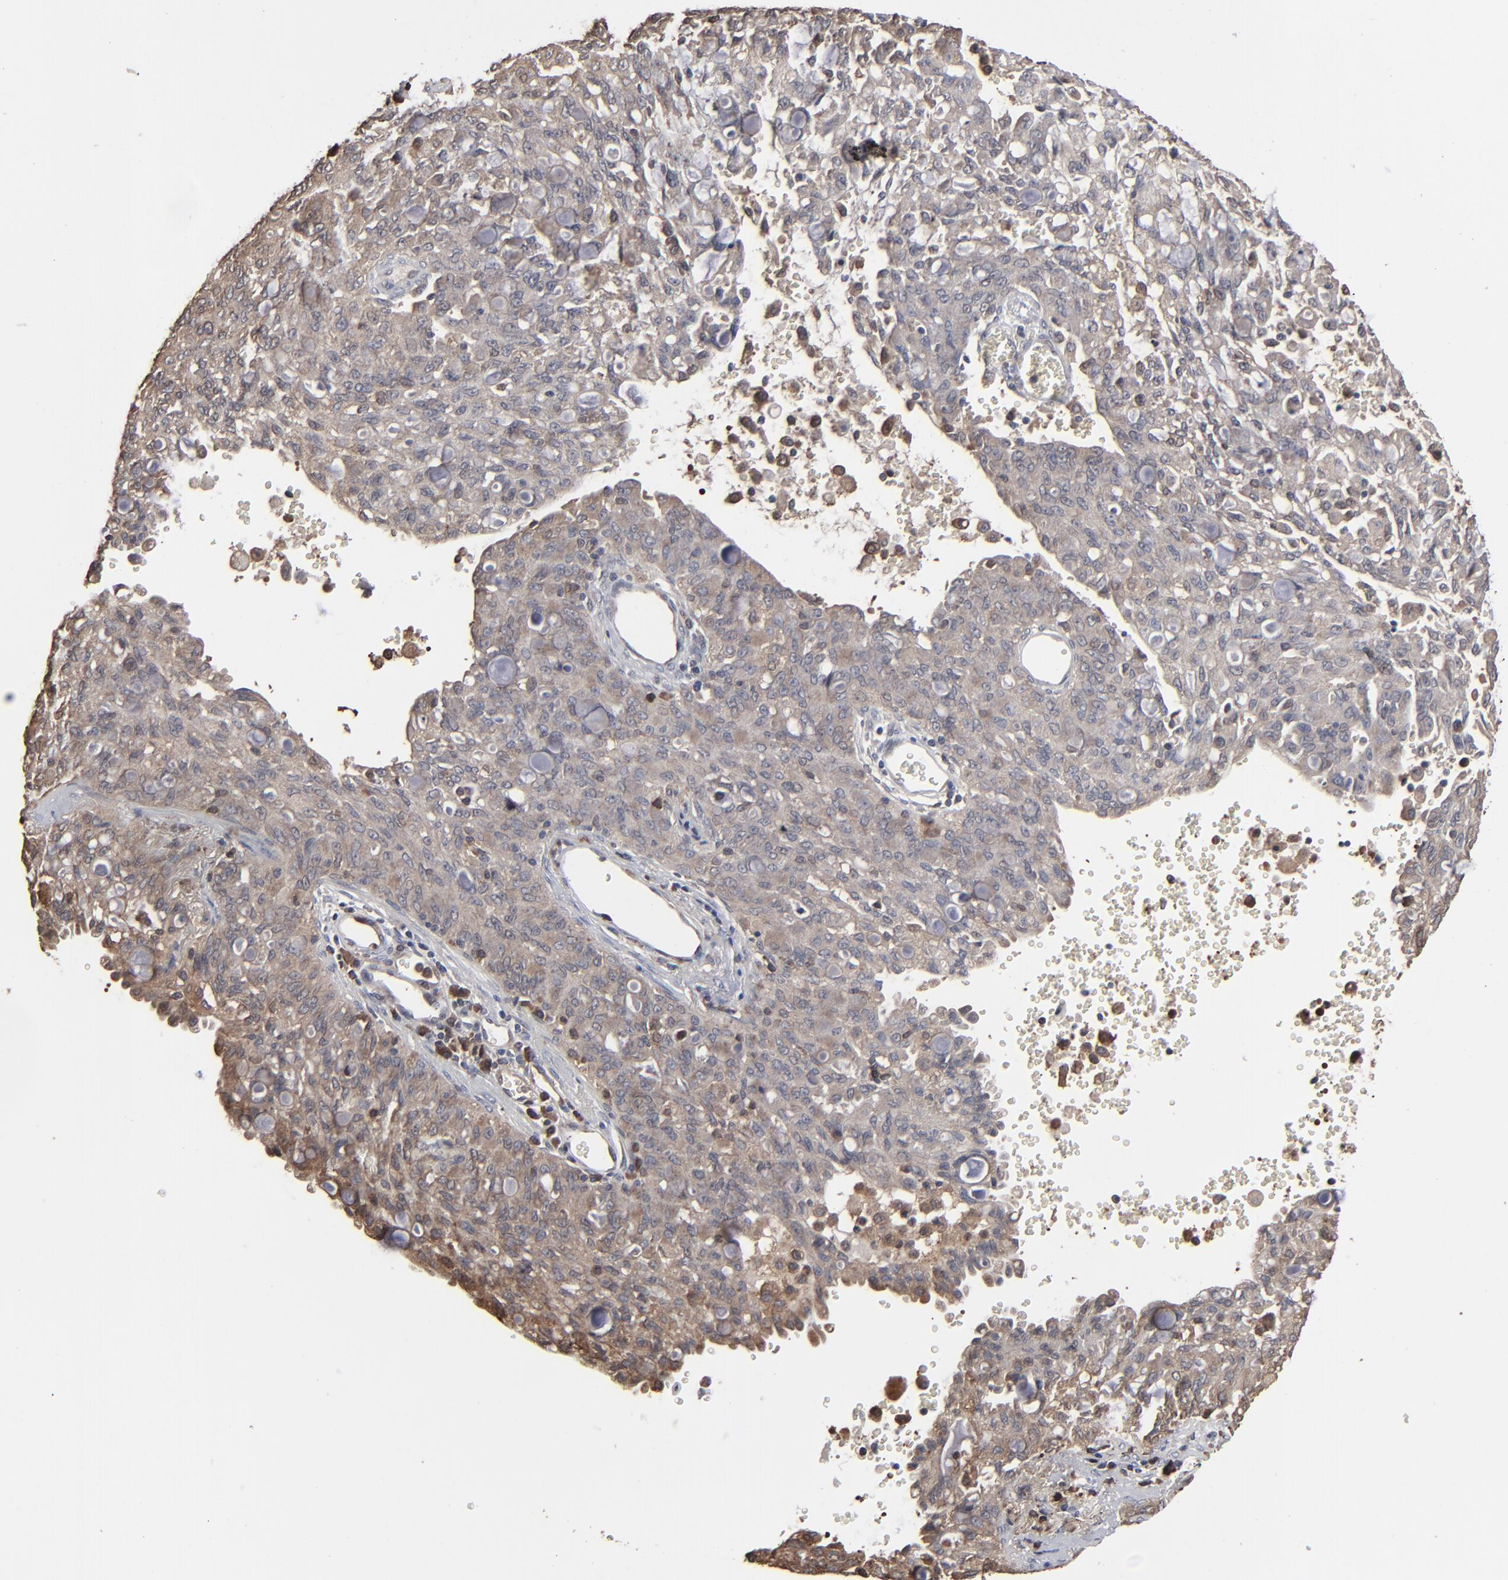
{"staining": {"intensity": "moderate", "quantity": ">75%", "location": "cytoplasmic/membranous"}, "tissue": "lung cancer", "cell_type": "Tumor cells", "image_type": "cancer", "snomed": [{"axis": "morphology", "description": "Adenocarcinoma, NOS"}, {"axis": "topography", "description": "Lung"}], "caption": "Protein analysis of adenocarcinoma (lung) tissue shows moderate cytoplasmic/membranous positivity in about >75% of tumor cells.", "gene": "NME1-NME2", "patient": {"sex": "female", "age": 44}}